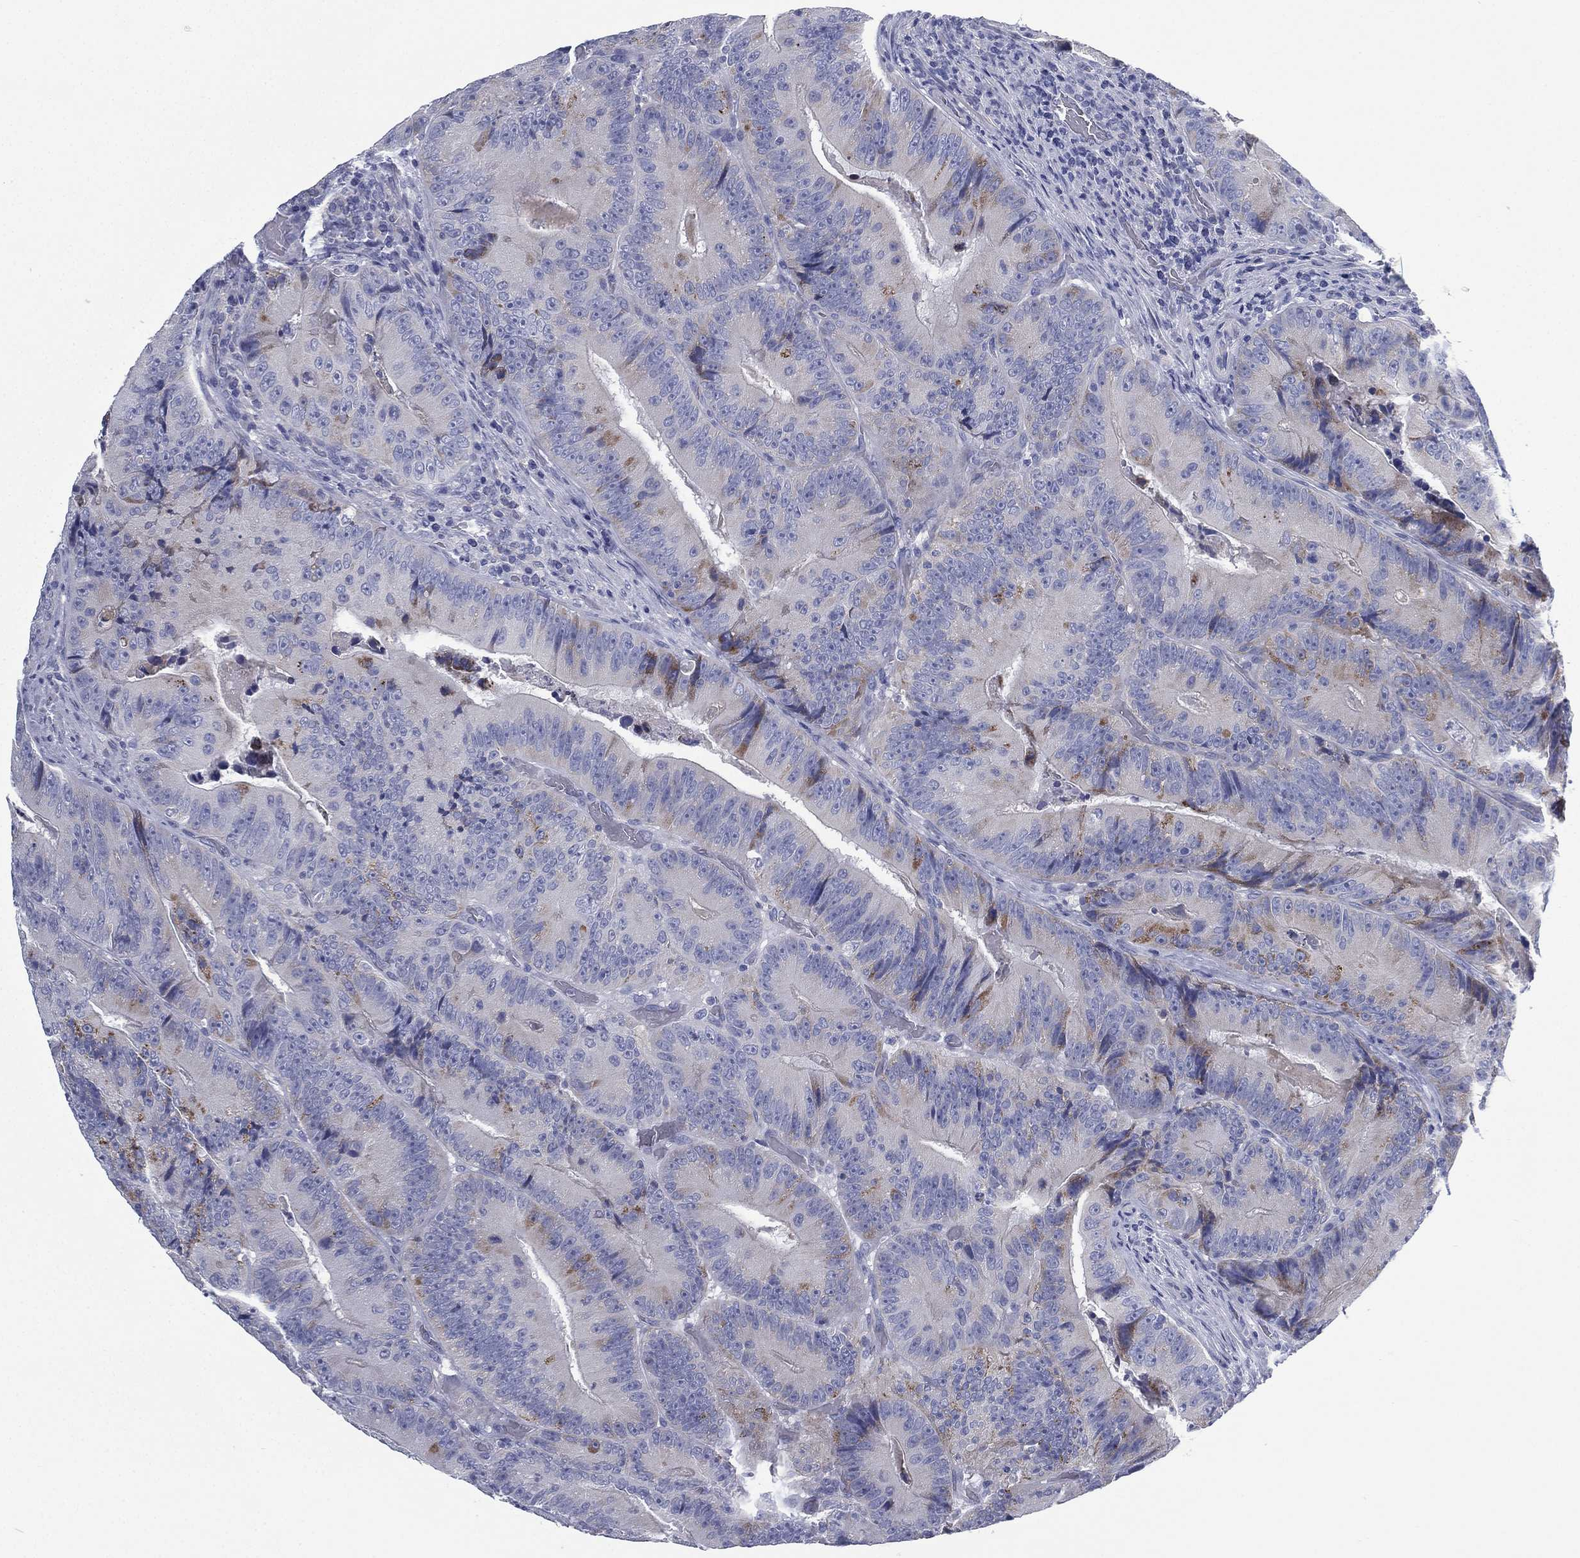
{"staining": {"intensity": "moderate", "quantity": "<25%", "location": "cytoplasmic/membranous"}, "tissue": "colorectal cancer", "cell_type": "Tumor cells", "image_type": "cancer", "snomed": [{"axis": "morphology", "description": "Adenocarcinoma, NOS"}, {"axis": "topography", "description": "Colon"}], "caption": "Immunohistochemistry (IHC) histopathology image of colorectal cancer stained for a protein (brown), which exhibits low levels of moderate cytoplasmic/membranous positivity in about <25% of tumor cells.", "gene": "FCER2", "patient": {"sex": "female", "age": 86}}